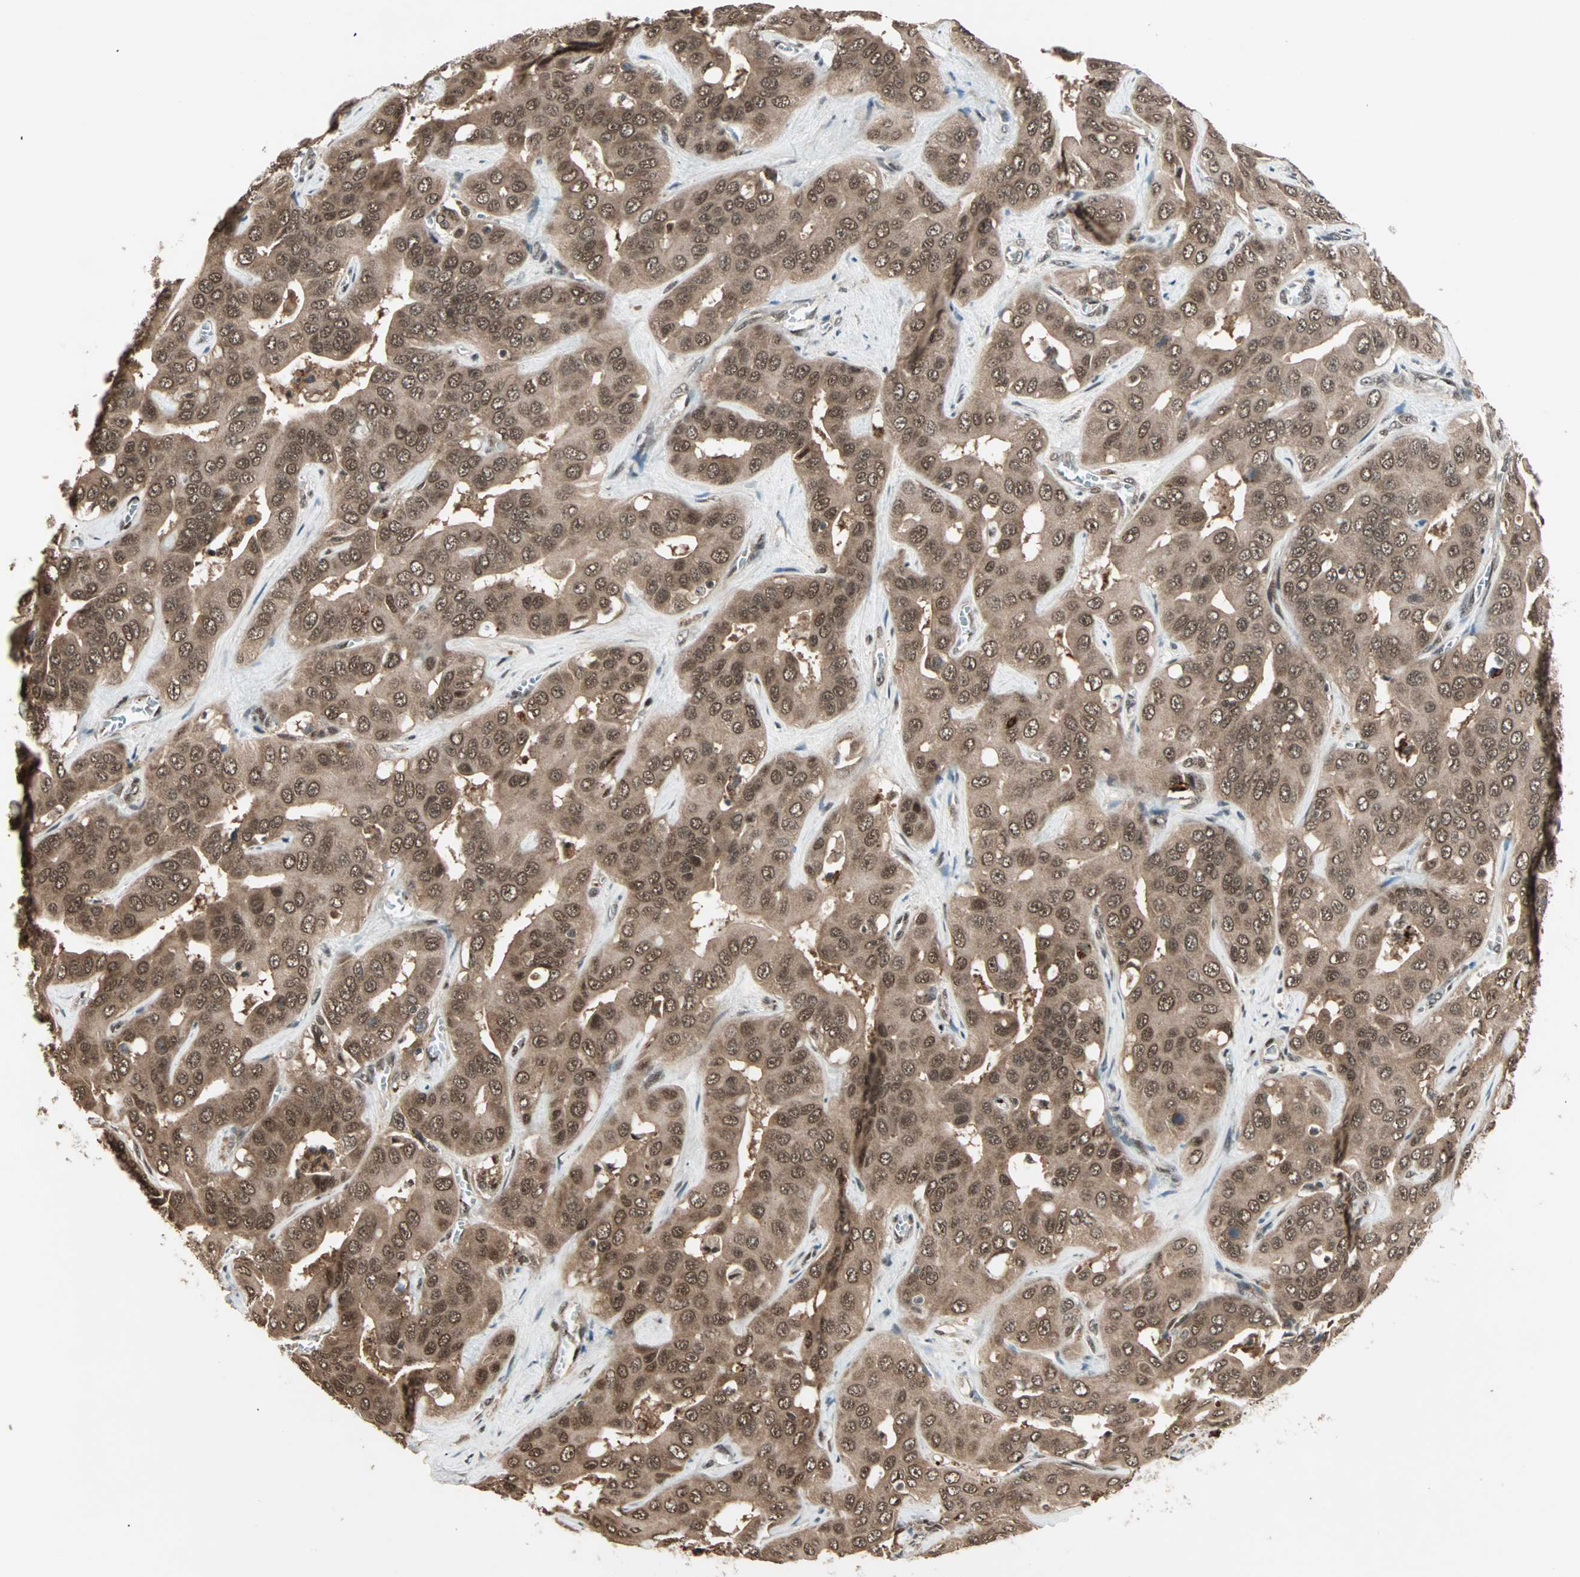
{"staining": {"intensity": "moderate", "quantity": ">75%", "location": "cytoplasmic/membranous,nuclear"}, "tissue": "liver cancer", "cell_type": "Tumor cells", "image_type": "cancer", "snomed": [{"axis": "morphology", "description": "Cholangiocarcinoma"}, {"axis": "topography", "description": "Liver"}], "caption": "DAB (3,3'-diaminobenzidine) immunohistochemical staining of cholangiocarcinoma (liver) displays moderate cytoplasmic/membranous and nuclear protein staining in about >75% of tumor cells.", "gene": "ZNF44", "patient": {"sex": "female", "age": 52}}